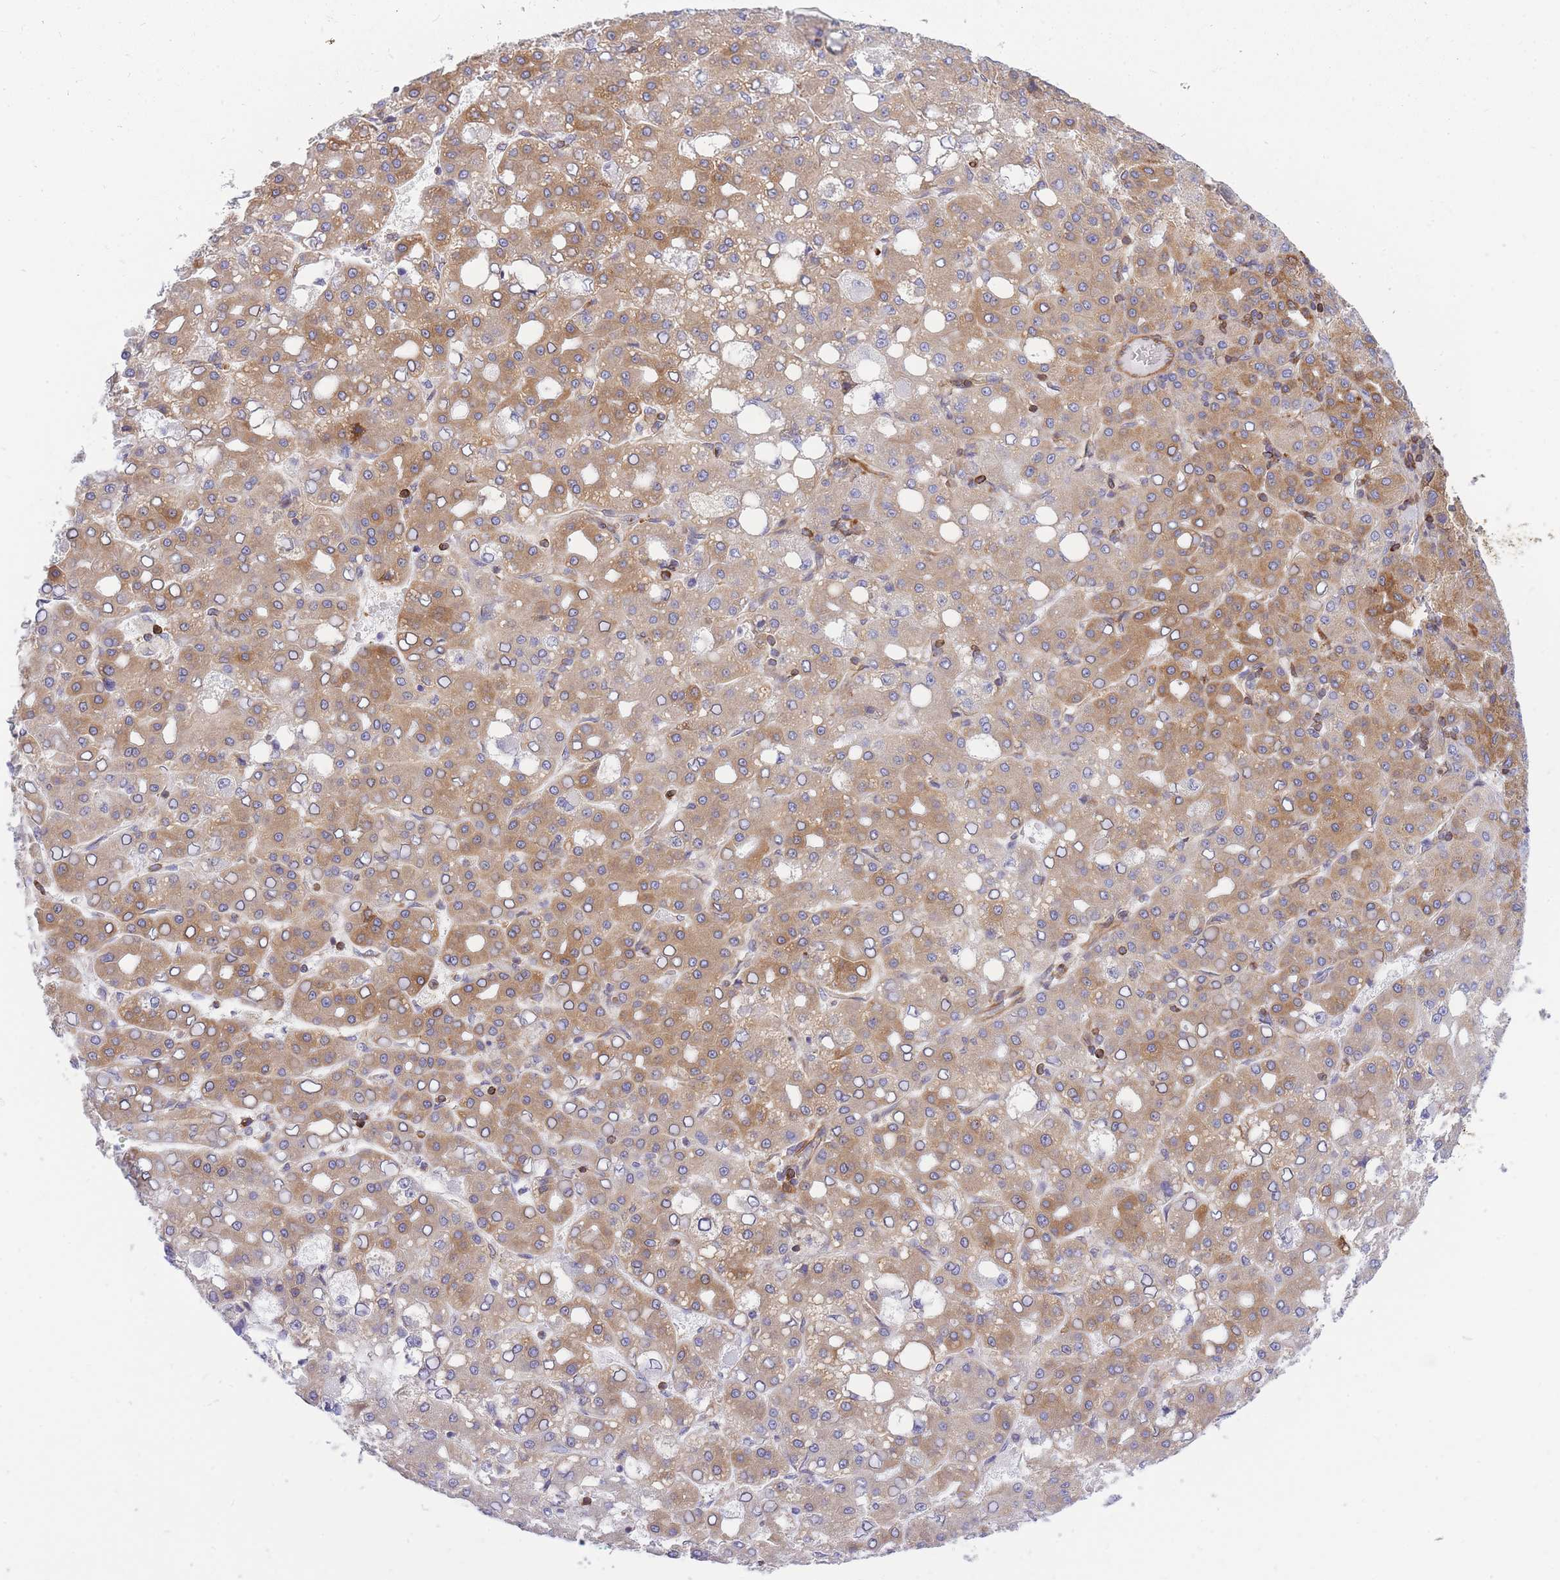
{"staining": {"intensity": "moderate", "quantity": ">75%", "location": "cytoplasmic/membranous"}, "tissue": "liver cancer", "cell_type": "Tumor cells", "image_type": "cancer", "snomed": [{"axis": "morphology", "description": "Carcinoma, Hepatocellular, NOS"}, {"axis": "topography", "description": "Liver"}], "caption": "A brown stain highlights moderate cytoplasmic/membranous expression of a protein in human liver cancer (hepatocellular carcinoma) tumor cells.", "gene": "REM1", "patient": {"sex": "male", "age": 65}}